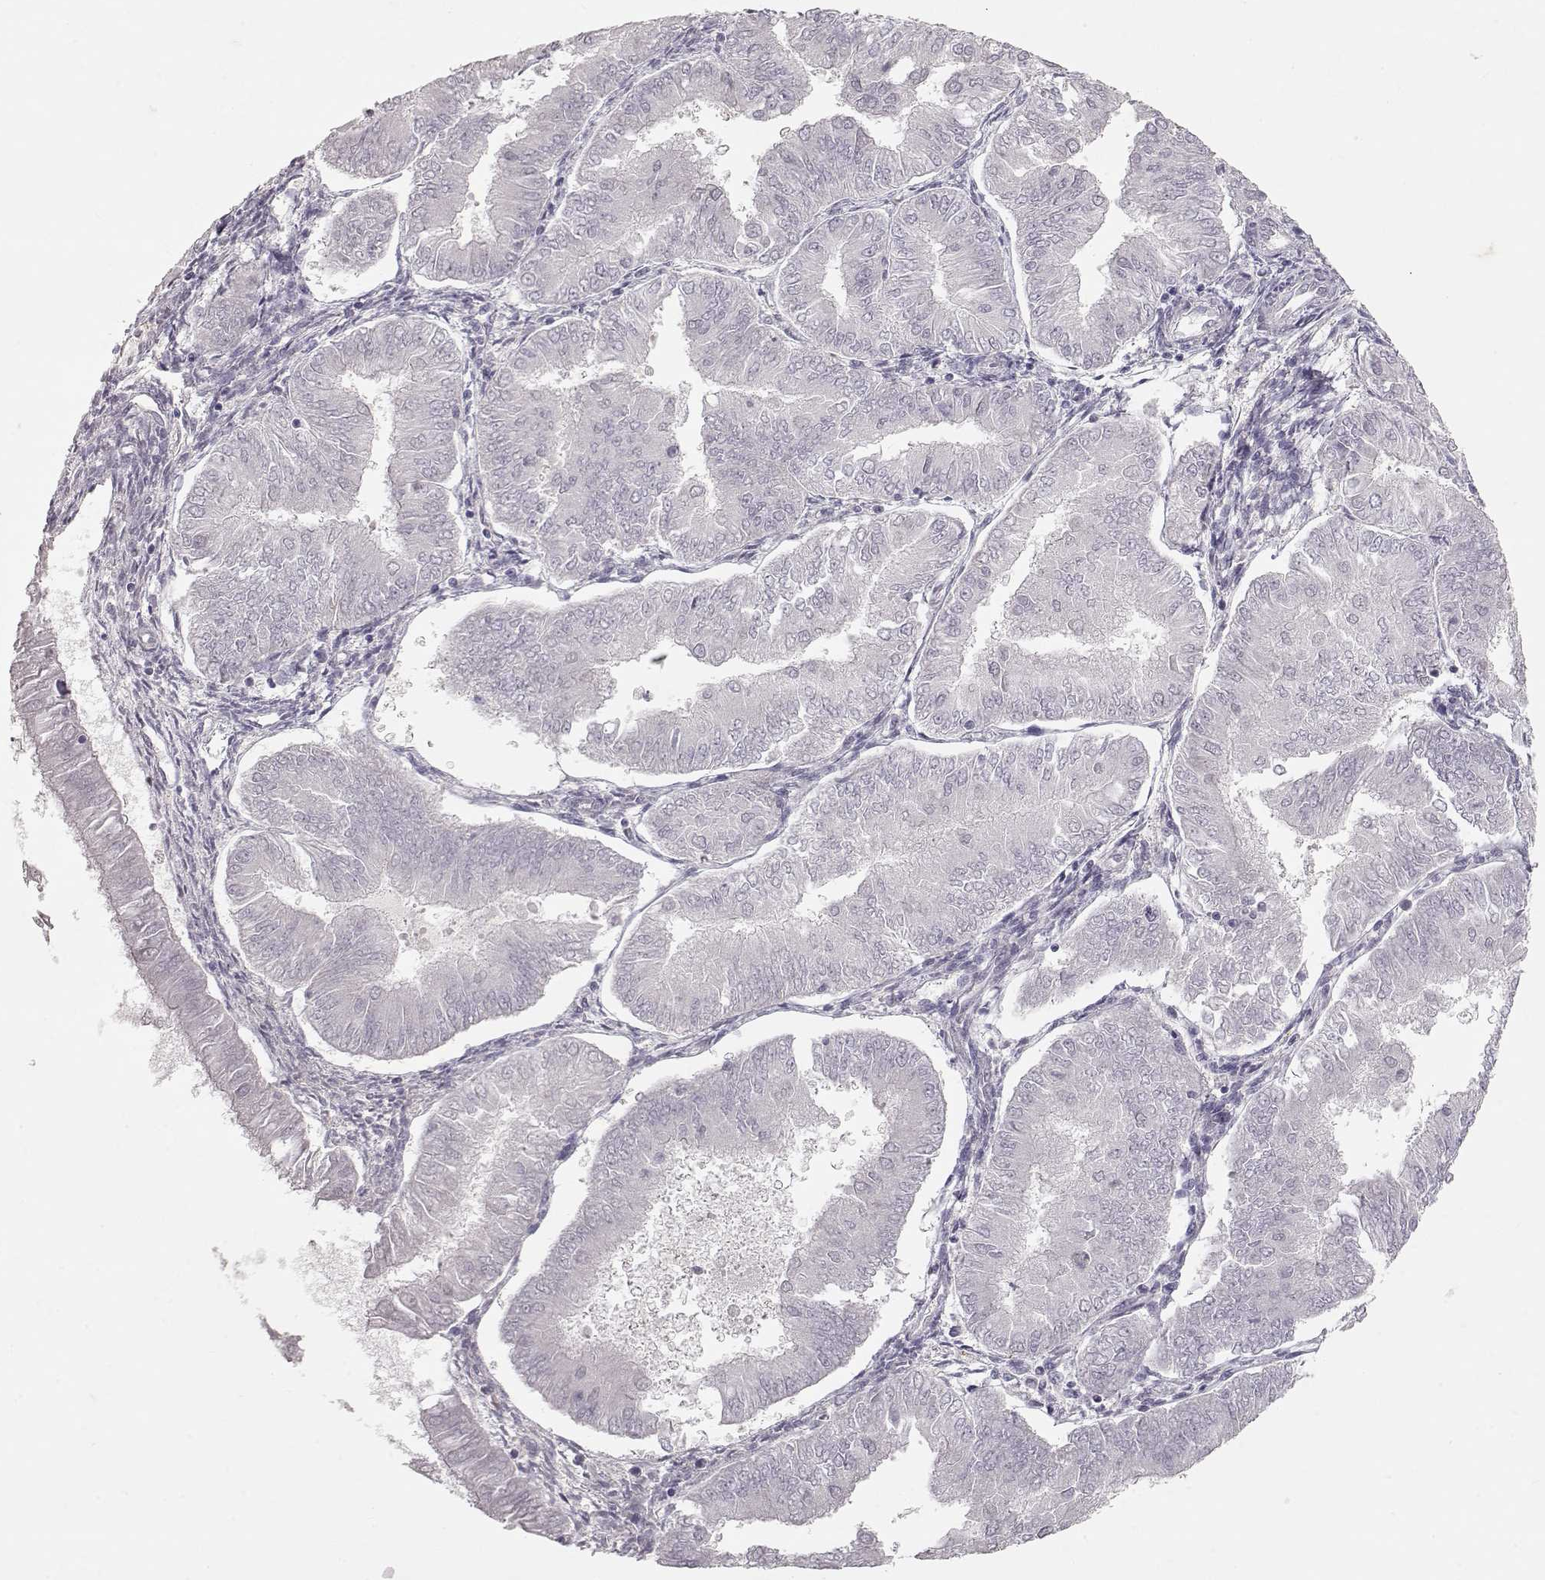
{"staining": {"intensity": "negative", "quantity": "none", "location": "none"}, "tissue": "endometrial cancer", "cell_type": "Tumor cells", "image_type": "cancer", "snomed": [{"axis": "morphology", "description": "Adenocarcinoma, NOS"}, {"axis": "topography", "description": "Endometrium"}], "caption": "Immunohistochemistry (IHC) of human adenocarcinoma (endometrial) shows no staining in tumor cells.", "gene": "PNMT", "patient": {"sex": "female", "age": 53}}